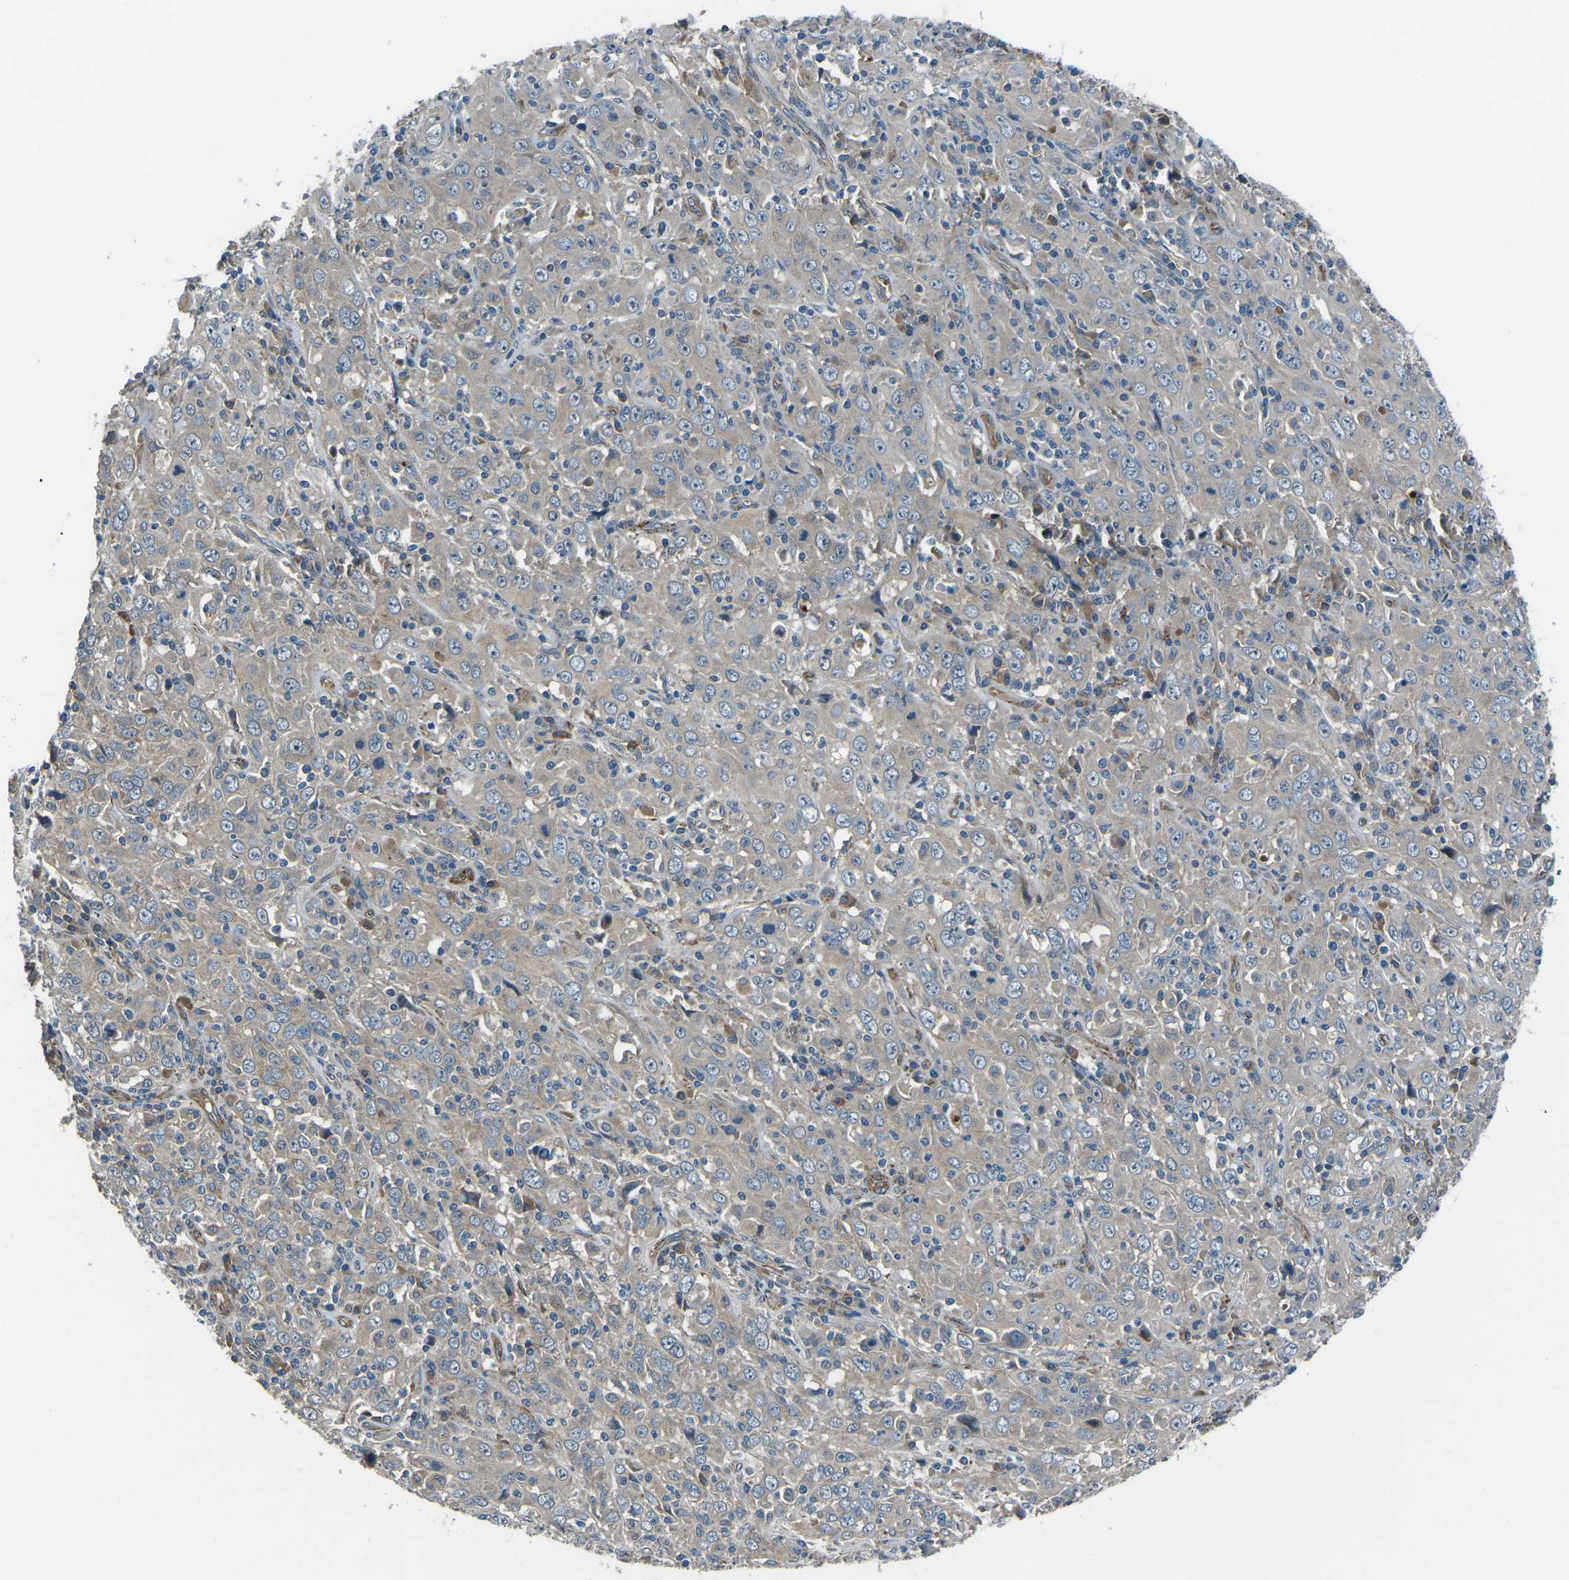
{"staining": {"intensity": "weak", "quantity": "<25%", "location": "cytoplasmic/membranous"}, "tissue": "cervical cancer", "cell_type": "Tumor cells", "image_type": "cancer", "snomed": [{"axis": "morphology", "description": "Squamous cell carcinoma, NOS"}, {"axis": "topography", "description": "Cervix"}], "caption": "There is no significant expression in tumor cells of cervical squamous cell carcinoma.", "gene": "AFAP1", "patient": {"sex": "female", "age": 46}}